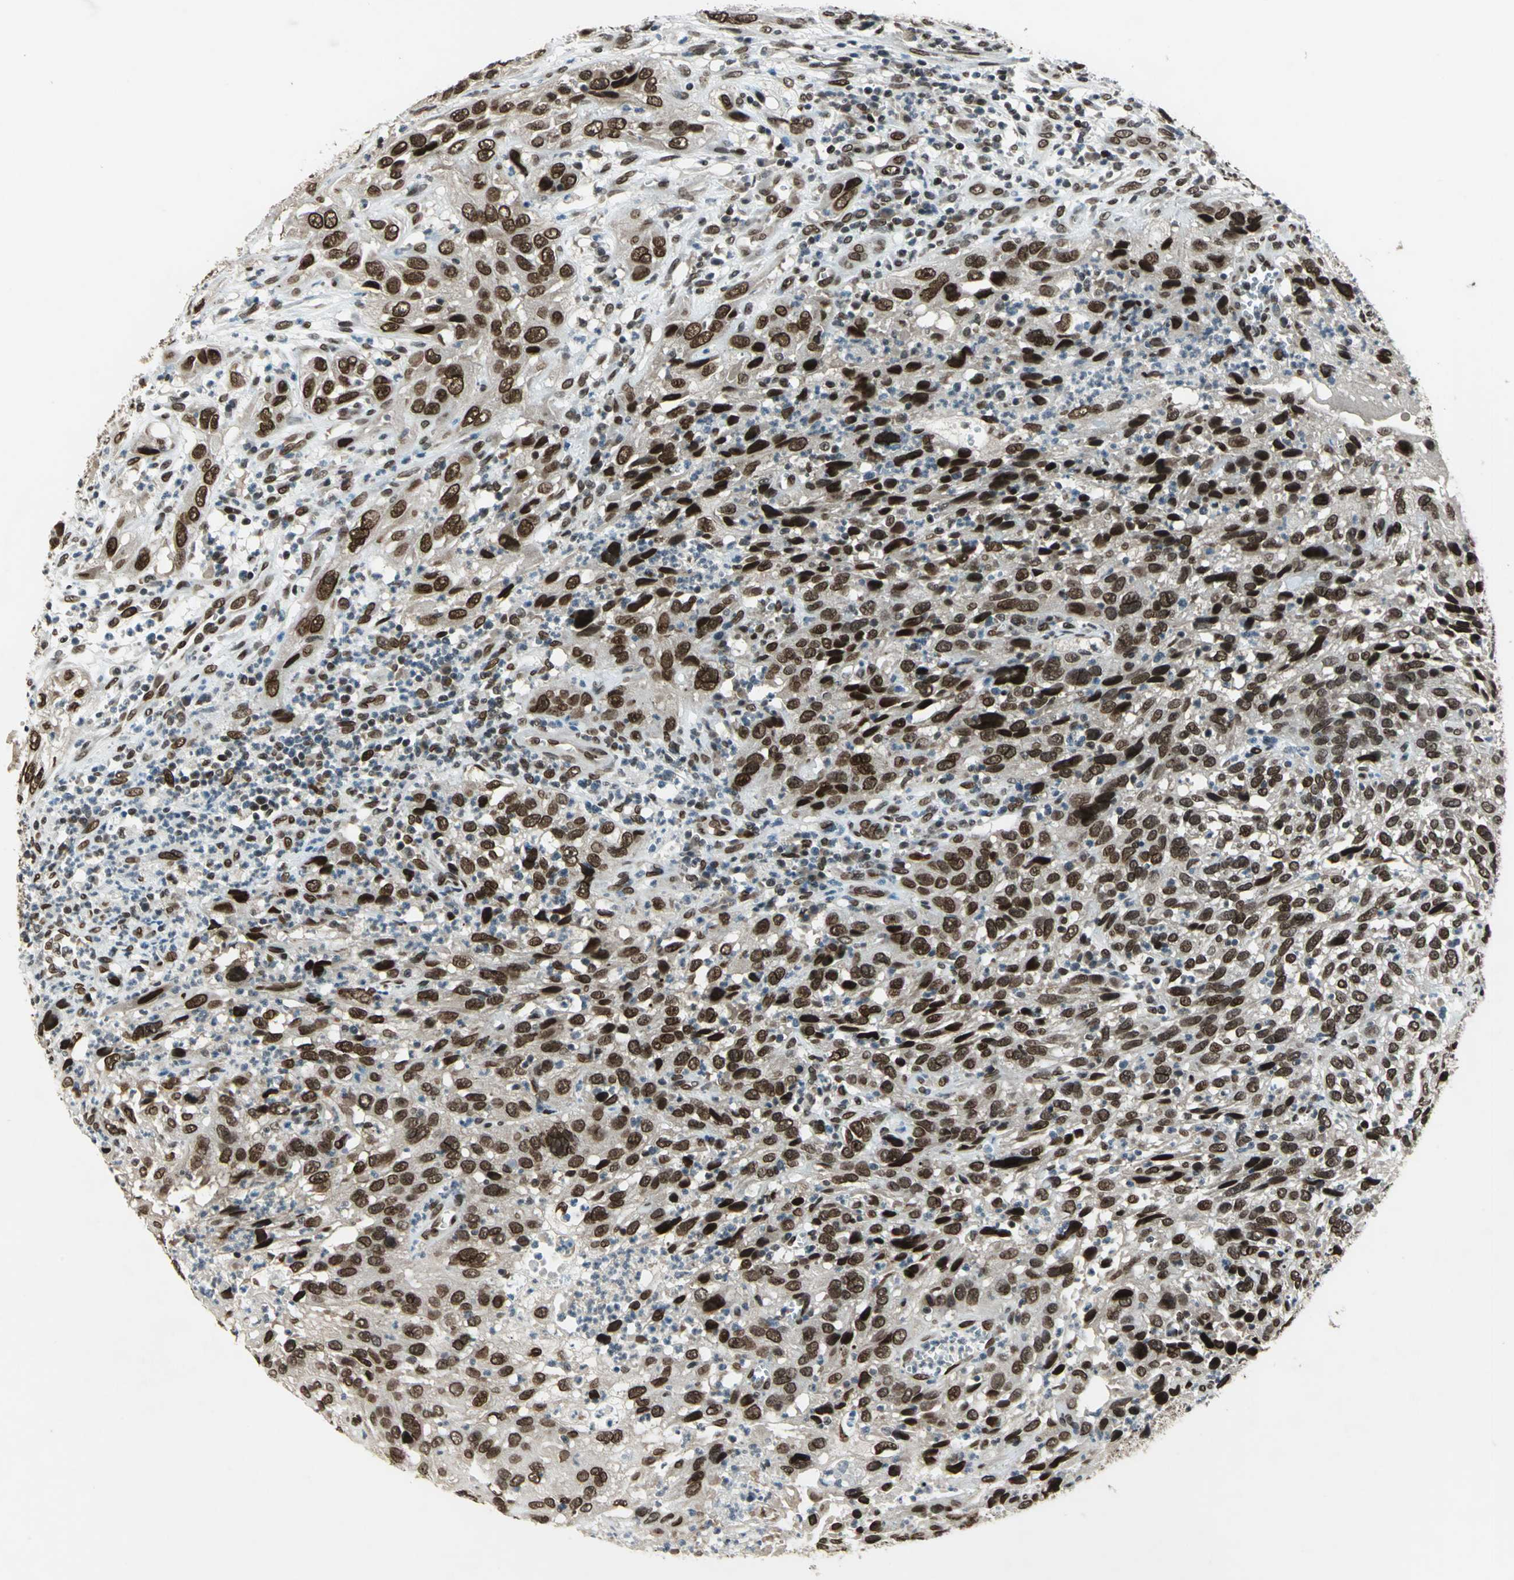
{"staining": {"intensity": "strong", "quantity": ">75%", "location": "cytoplasmic/membranous,nuclear"}, "tissue": "cervical cancer", "cell_type": "Tumor cells", "image_type": "cancer", "snomed": [{"axis": "morphology", "description": "Squamous cell carcinoma, NOS"}, {"axis": "topography", "description": "Cervix"}], "caption": "Tumor cells demonstrate high levels of strong cytoplasmic/membranous and nuclear expression in approximately >75% of cells in human squamous cell carcinoma (cervical).", "gene": "ISY1", "patient": {"sex": "female", "age": 32}}